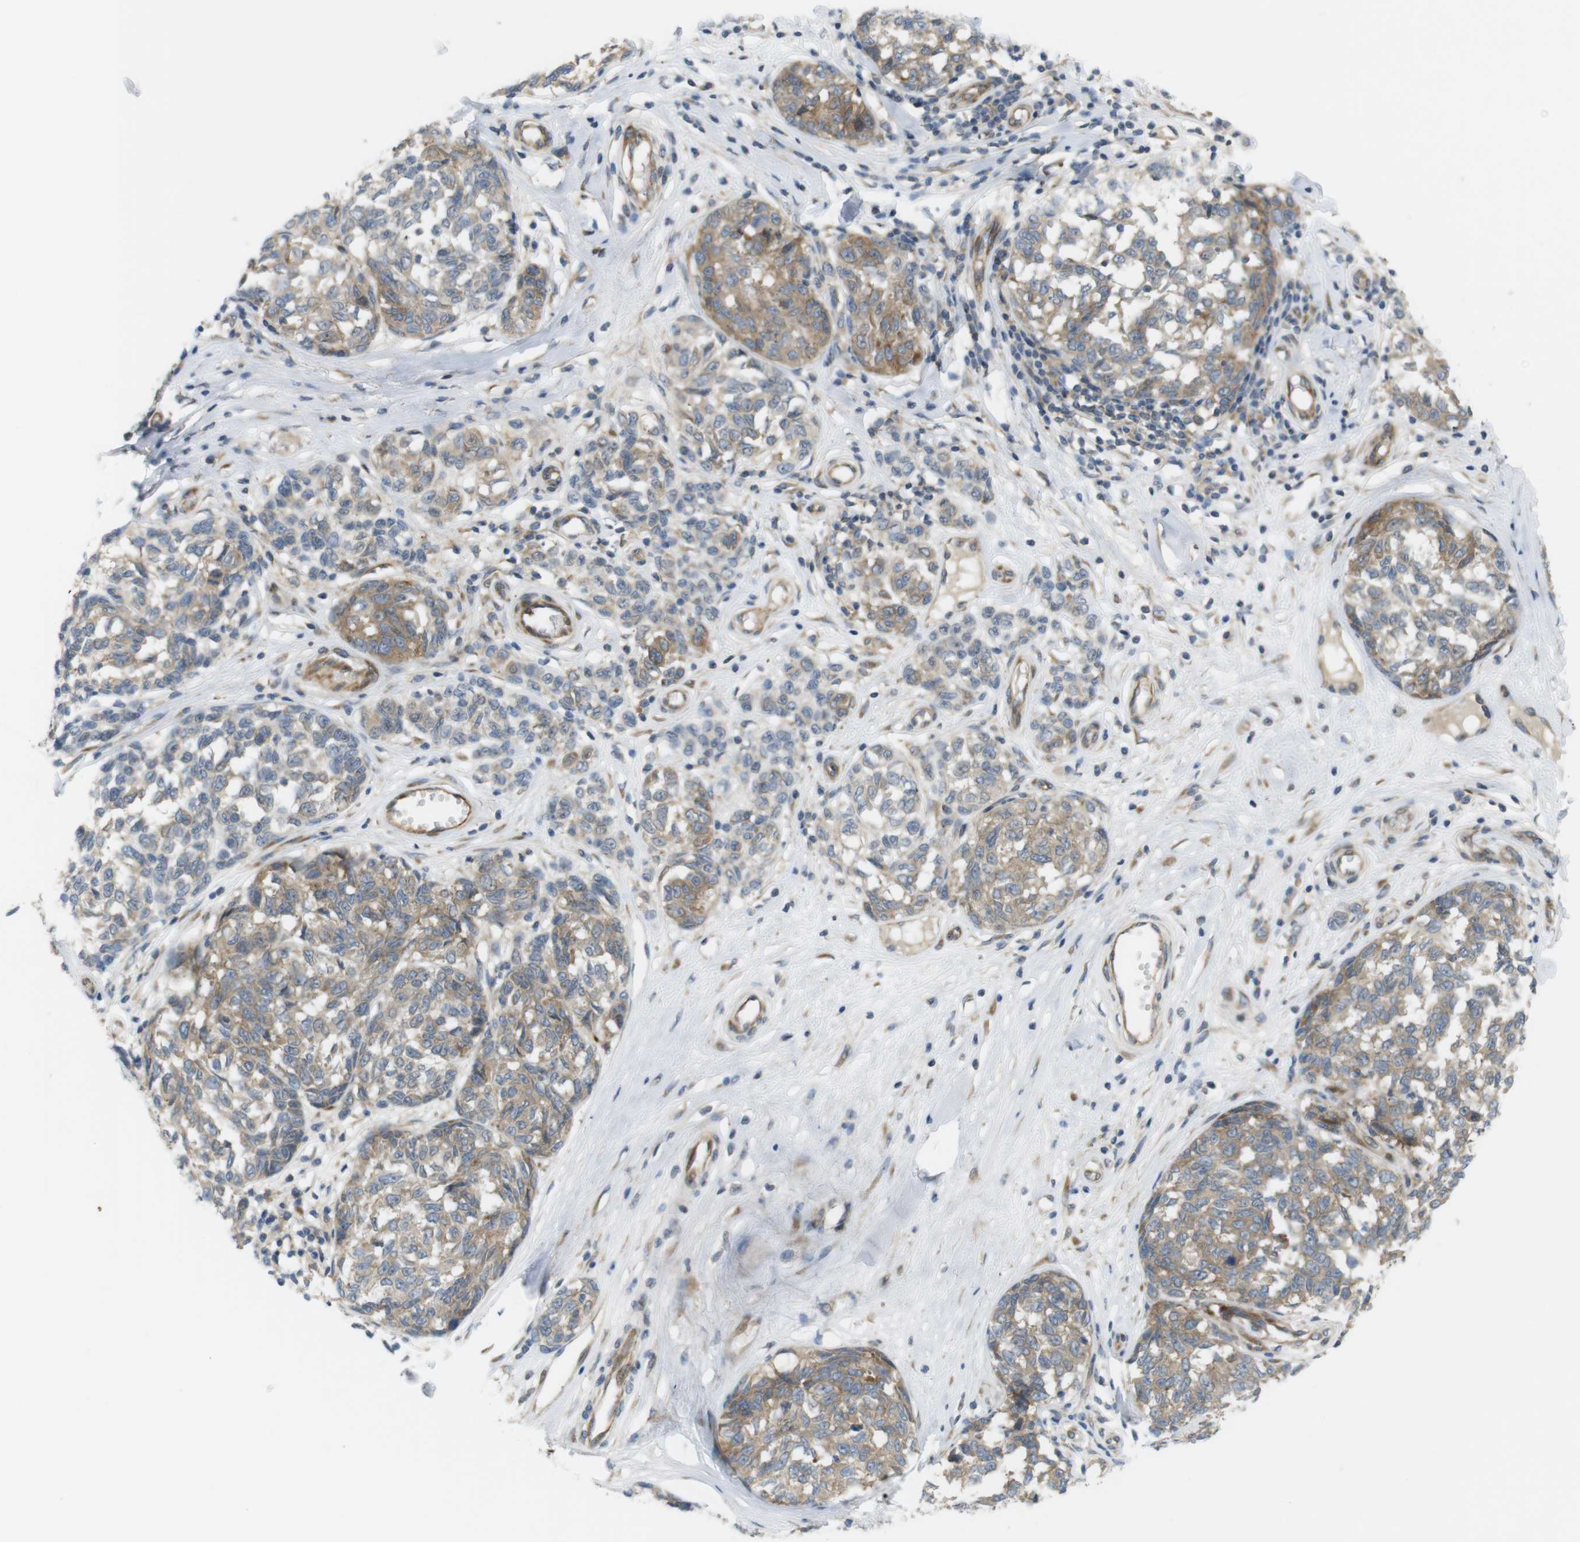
{"staining": {"intensity": "moderate", "quantity": "25%-75%", "location": "cytoplasmic/membranous"}, "tissue": "melanoma", "cell_type": "Tumor cells", "image_type": "cancer", "snomed": [{"axis": "morphology", "description": "Malignant melanoma, NOS"}, {"axis": "topography", "description": "Skin"}], "caption": "Malignant melanoma tissue demonstrates moderate cytoplasmic/membranous positivity in approximately 25%-75% of tumor cells", "gene": "GJC3", "patient": {"sex": "female", "age": 64}}